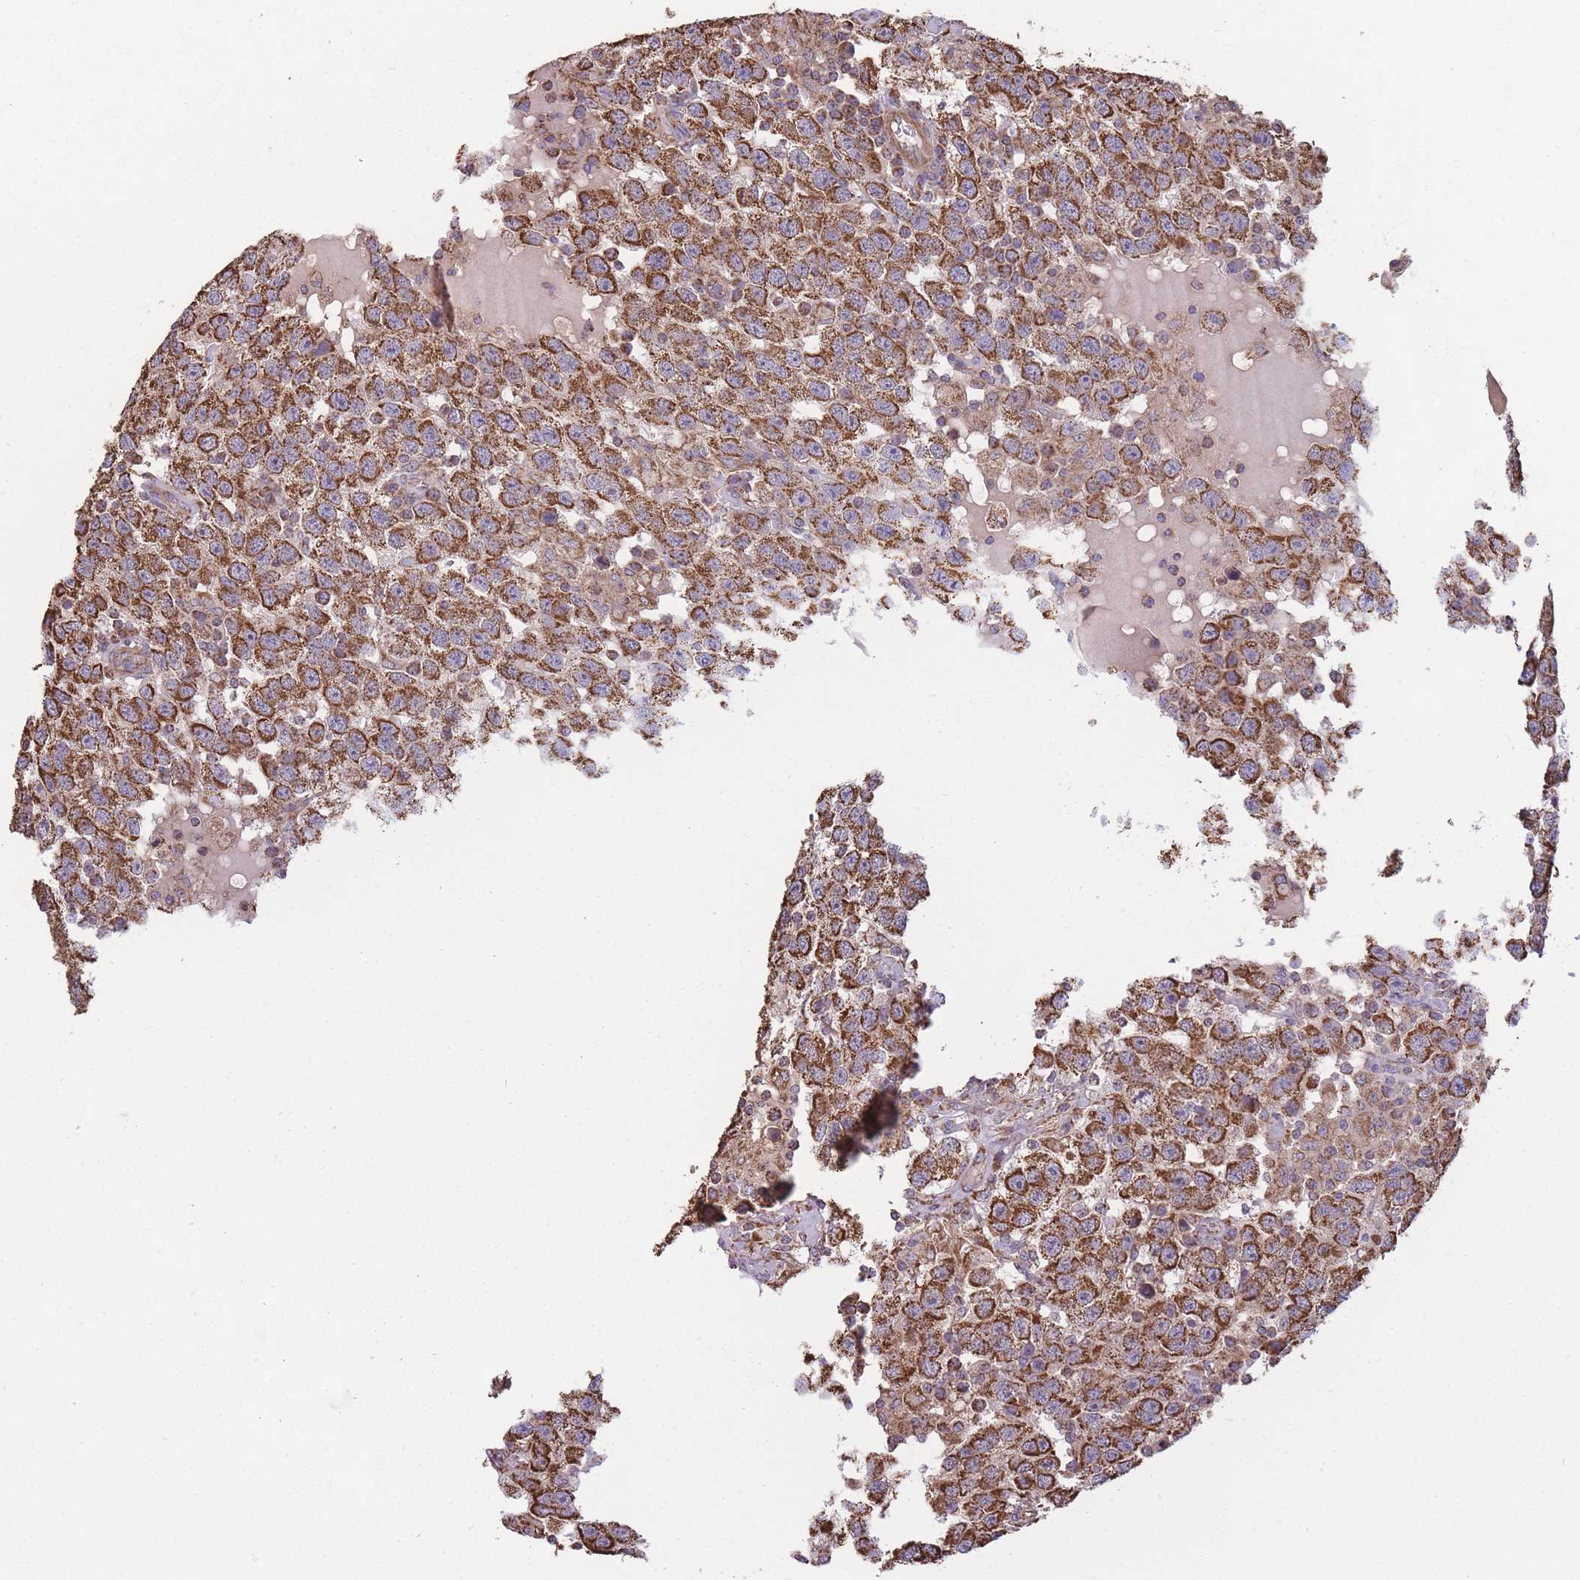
{"staining": {"intensity": "strong", "quantity": ">75%", "location": "cytoplasmic/membranous"}, "tissue": "testis cancer", "cell_type": "Tumor cells", "image_type": "cancer", "snomed": [{"axis": "morphology", "description": "Seminoma, NOS"}, {"axis": "topography", "description": "Testis"}], "caption": "Protein analysis of testis seminoma tissue shows strong cytoplasmic/membranous expression in about >75% of tumor cells.", "gene": "KIF16B", "patient": {"sex": "male", "age": 41}}